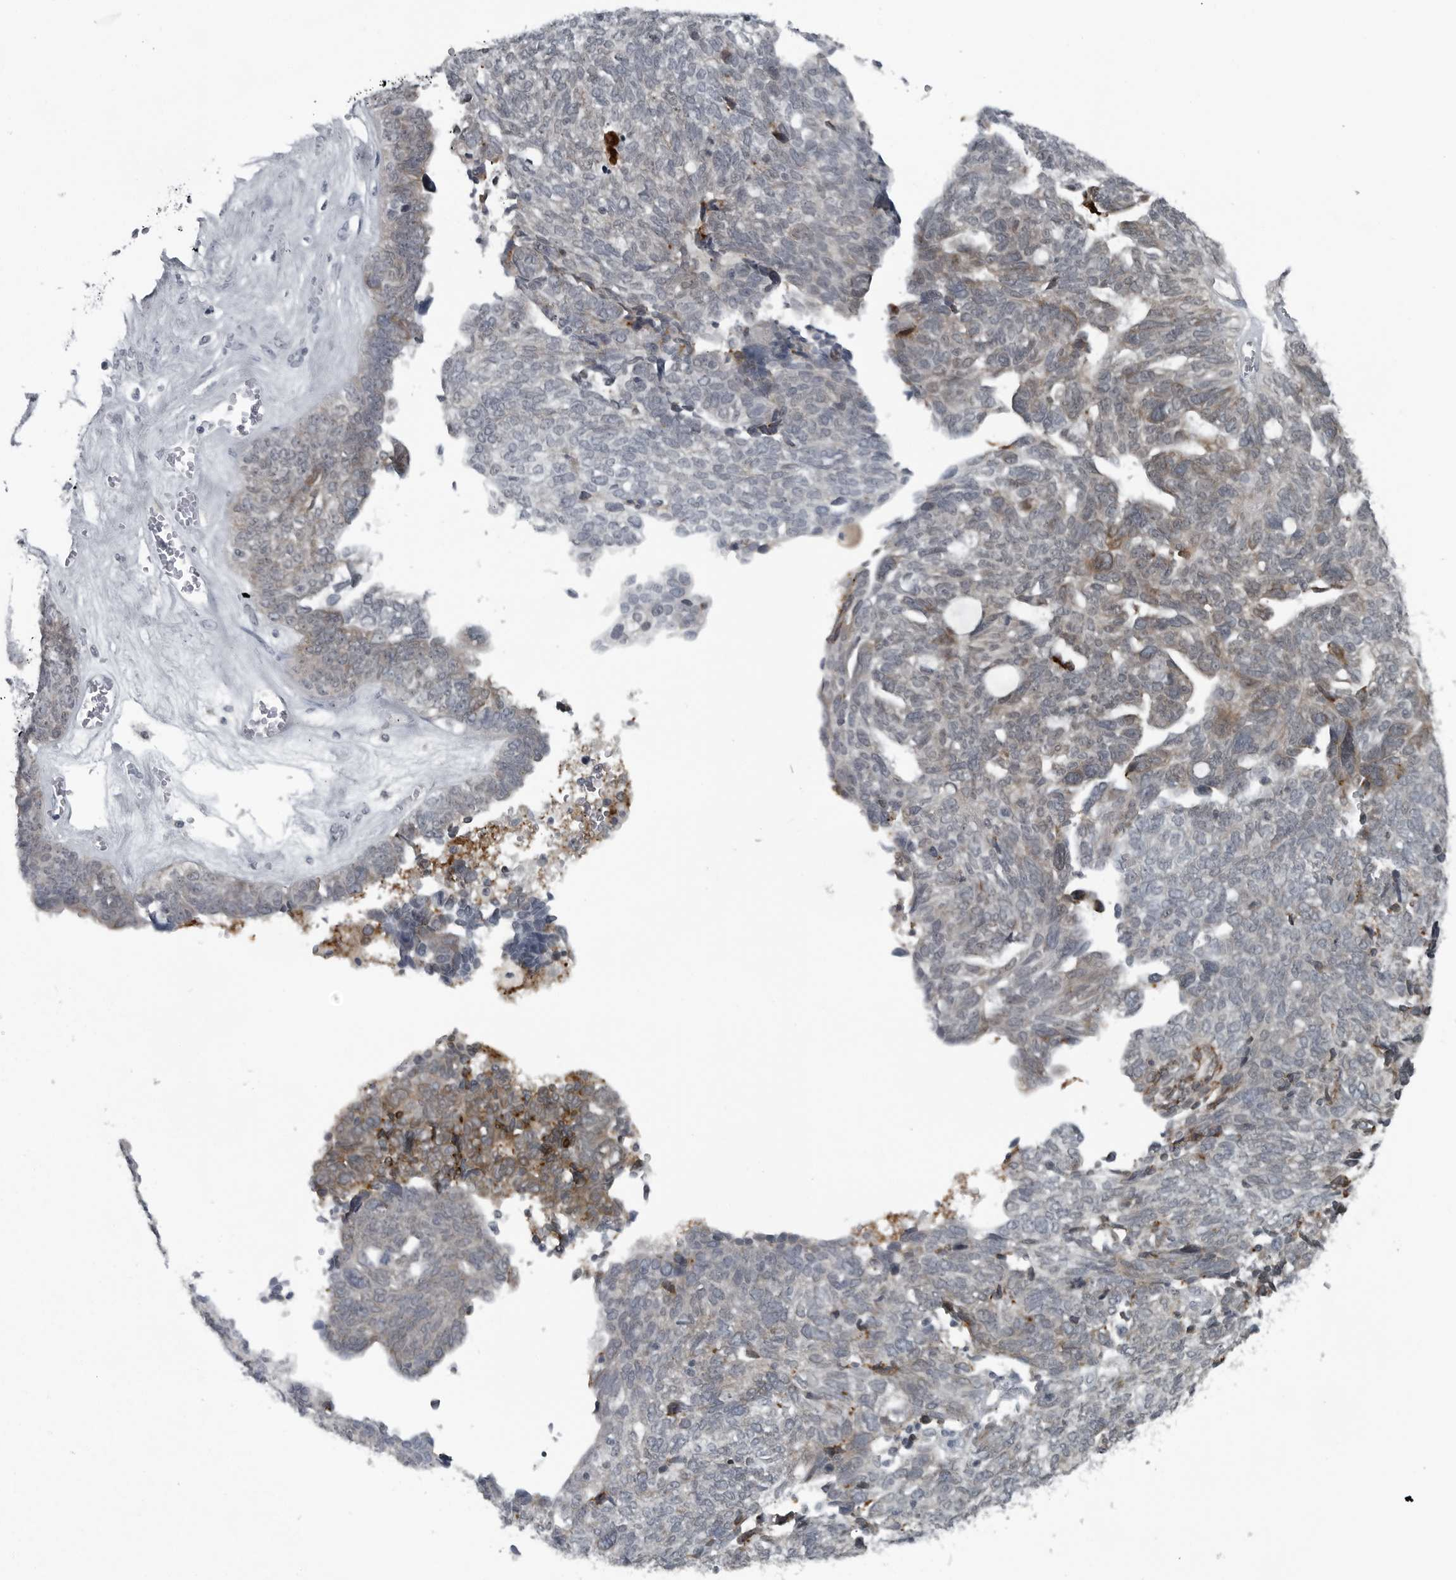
{"staining": {"intensity": "moderate", "quantity": "25%-75%", "location": "cytoplasmic/membranous"}, "tissue": "ovarian cancer", "cell_type": "Tumor cells", "image_type": "cancer", "snomed": [{"axis": "morphology", "description": "Cystadenocarcinoma, serous, NOS"}, {"axis": "topography", "description": "Ovary"}], "caption": "Ovarian serous cystadenocarcinoma was stained to show a protein in brown. There is medium levels of moderate cytoplasmic/membranous positivity in approximately 25%-75% of tumor cells. Using DAB (3,3'-diaminobenzidine) (brown) and hematoxylin (blue) stains, captured at high magnification using brightfield microscopy.", "gene": "DNAAF11", "patient": {"sex": "female", "age": 79}}